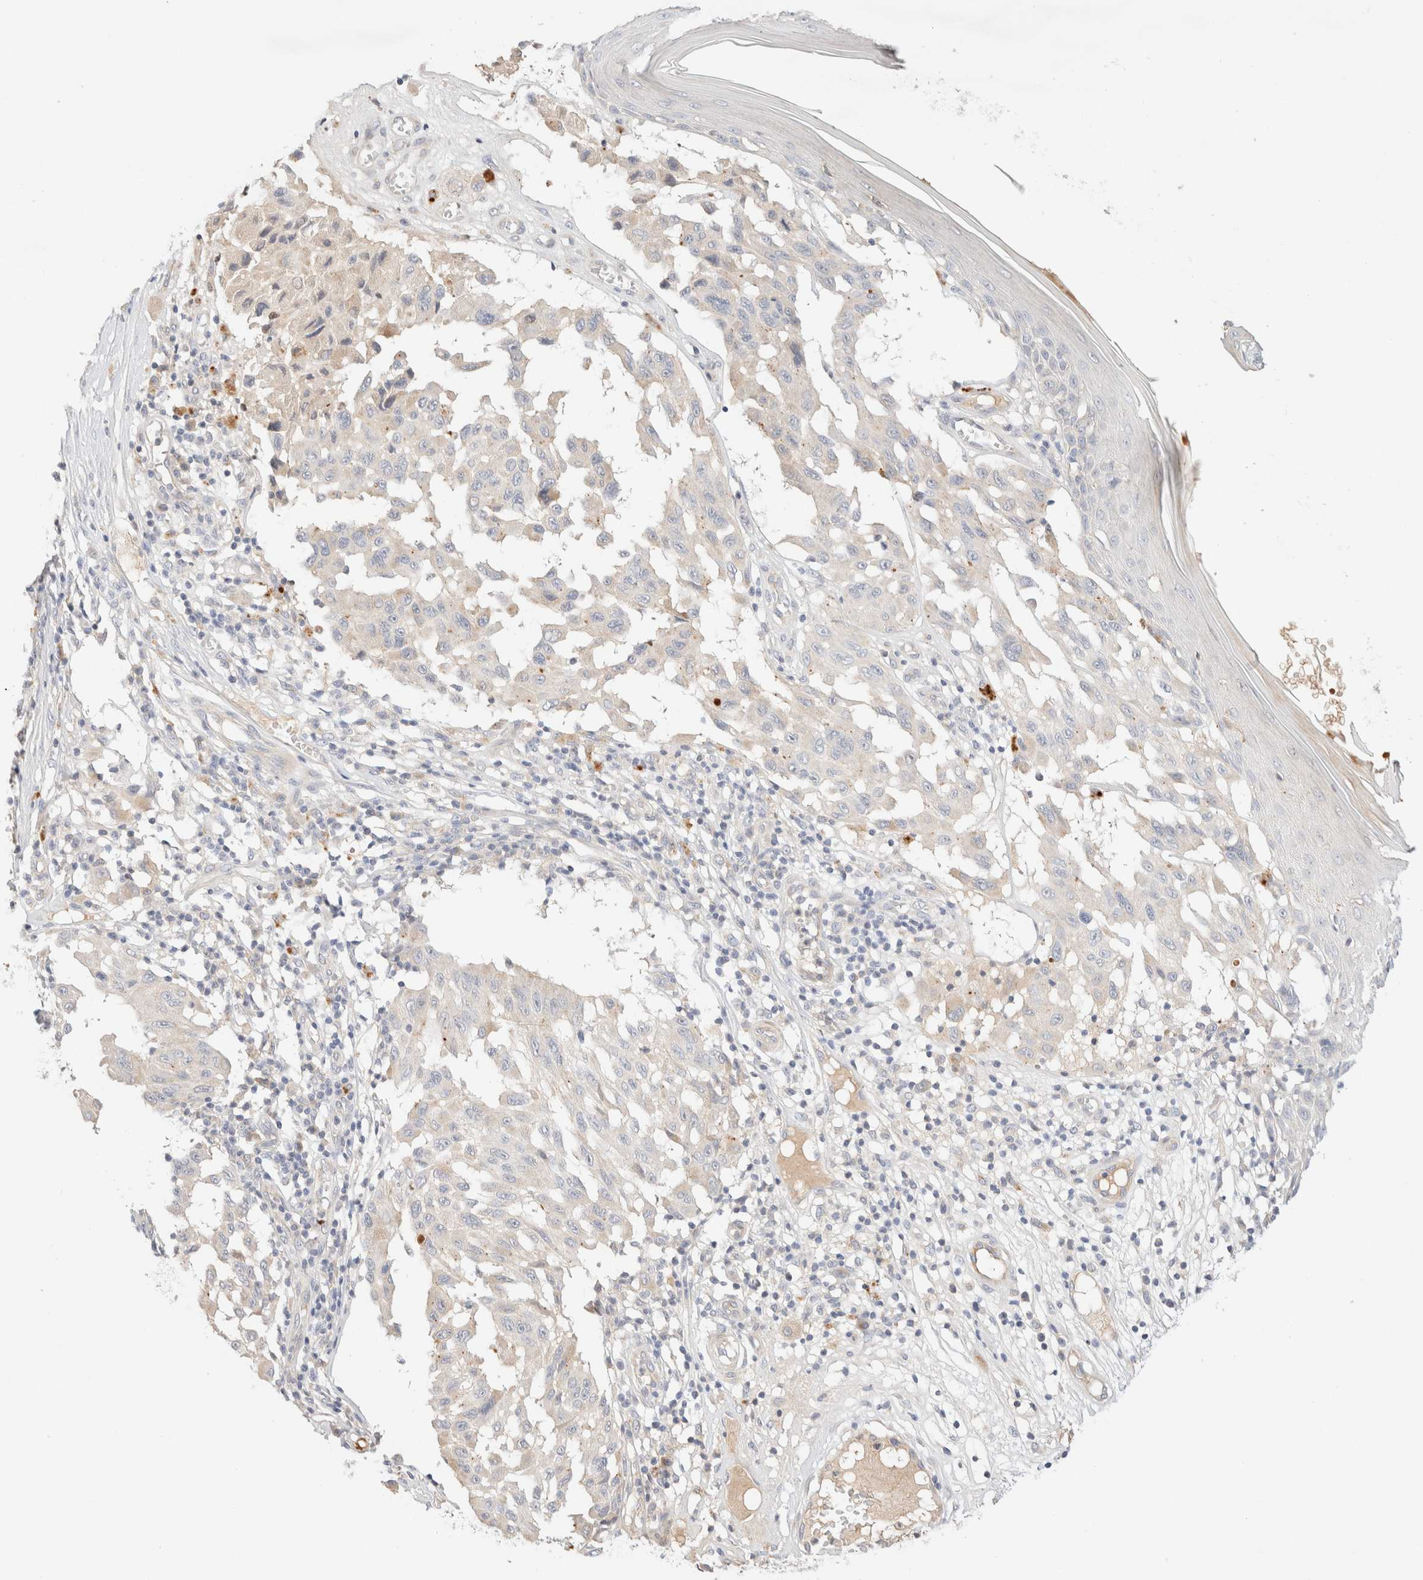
{"staining": {"intensity": "negative", "quantity": "none", "location": "none"}, "tissue": "melanoma", "cell_type": "Tumor cells", "image_type": "cancer", "snomed": [{"axis": "morphology", "description": "Malignant melanoma, NOS"}, {"axis": "topography", "description": "Skin"}], "caption": "Melanoma was stained to show a protein in brown. There is no significant staining in tumor cells.", "gene": "SNTB1", "patient": {"sex": "male", "age": 30}}